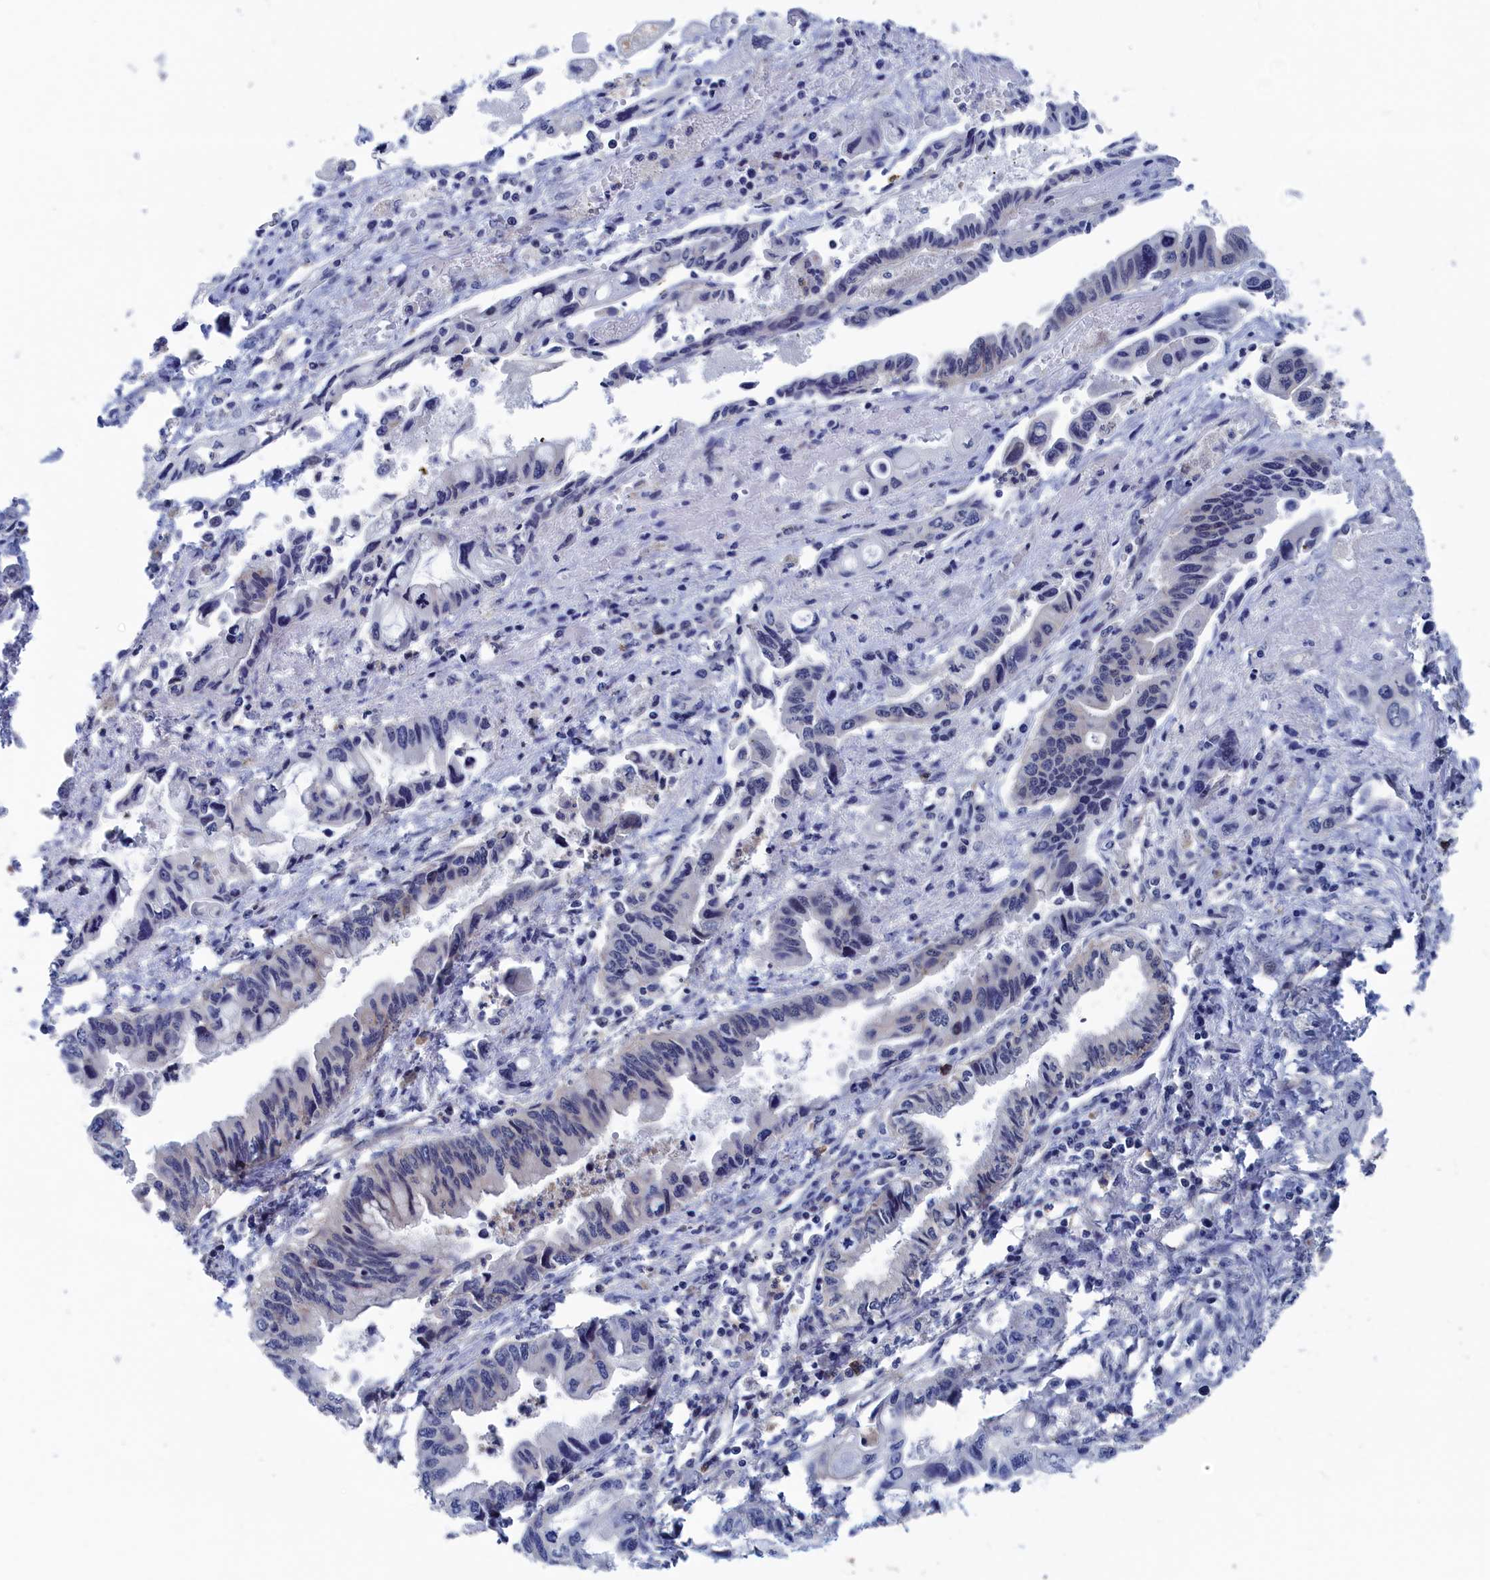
{"staining": {"intensity": "weak", "quantity": "<25%", "location": "cytoplasmic/membranous"}, "tissue": "pancreatic cancer", "cell_type": "Tumor cells", "image_type": "cancer", "snomed": [{"axis": "morphology", "description": "Adenocarcinoma, NOS"}, {"axis": "topography", "description": "Pancreas"}], "caption": "An immunohistochemistry (IHC) micrograph of pancreatic adenocarcinoma is shown. There is no staining in tumor cells of pancreatic adenocarcinoma.", "gene": "MARCHF3", "patient": {"sex": "female", "age": 50}}